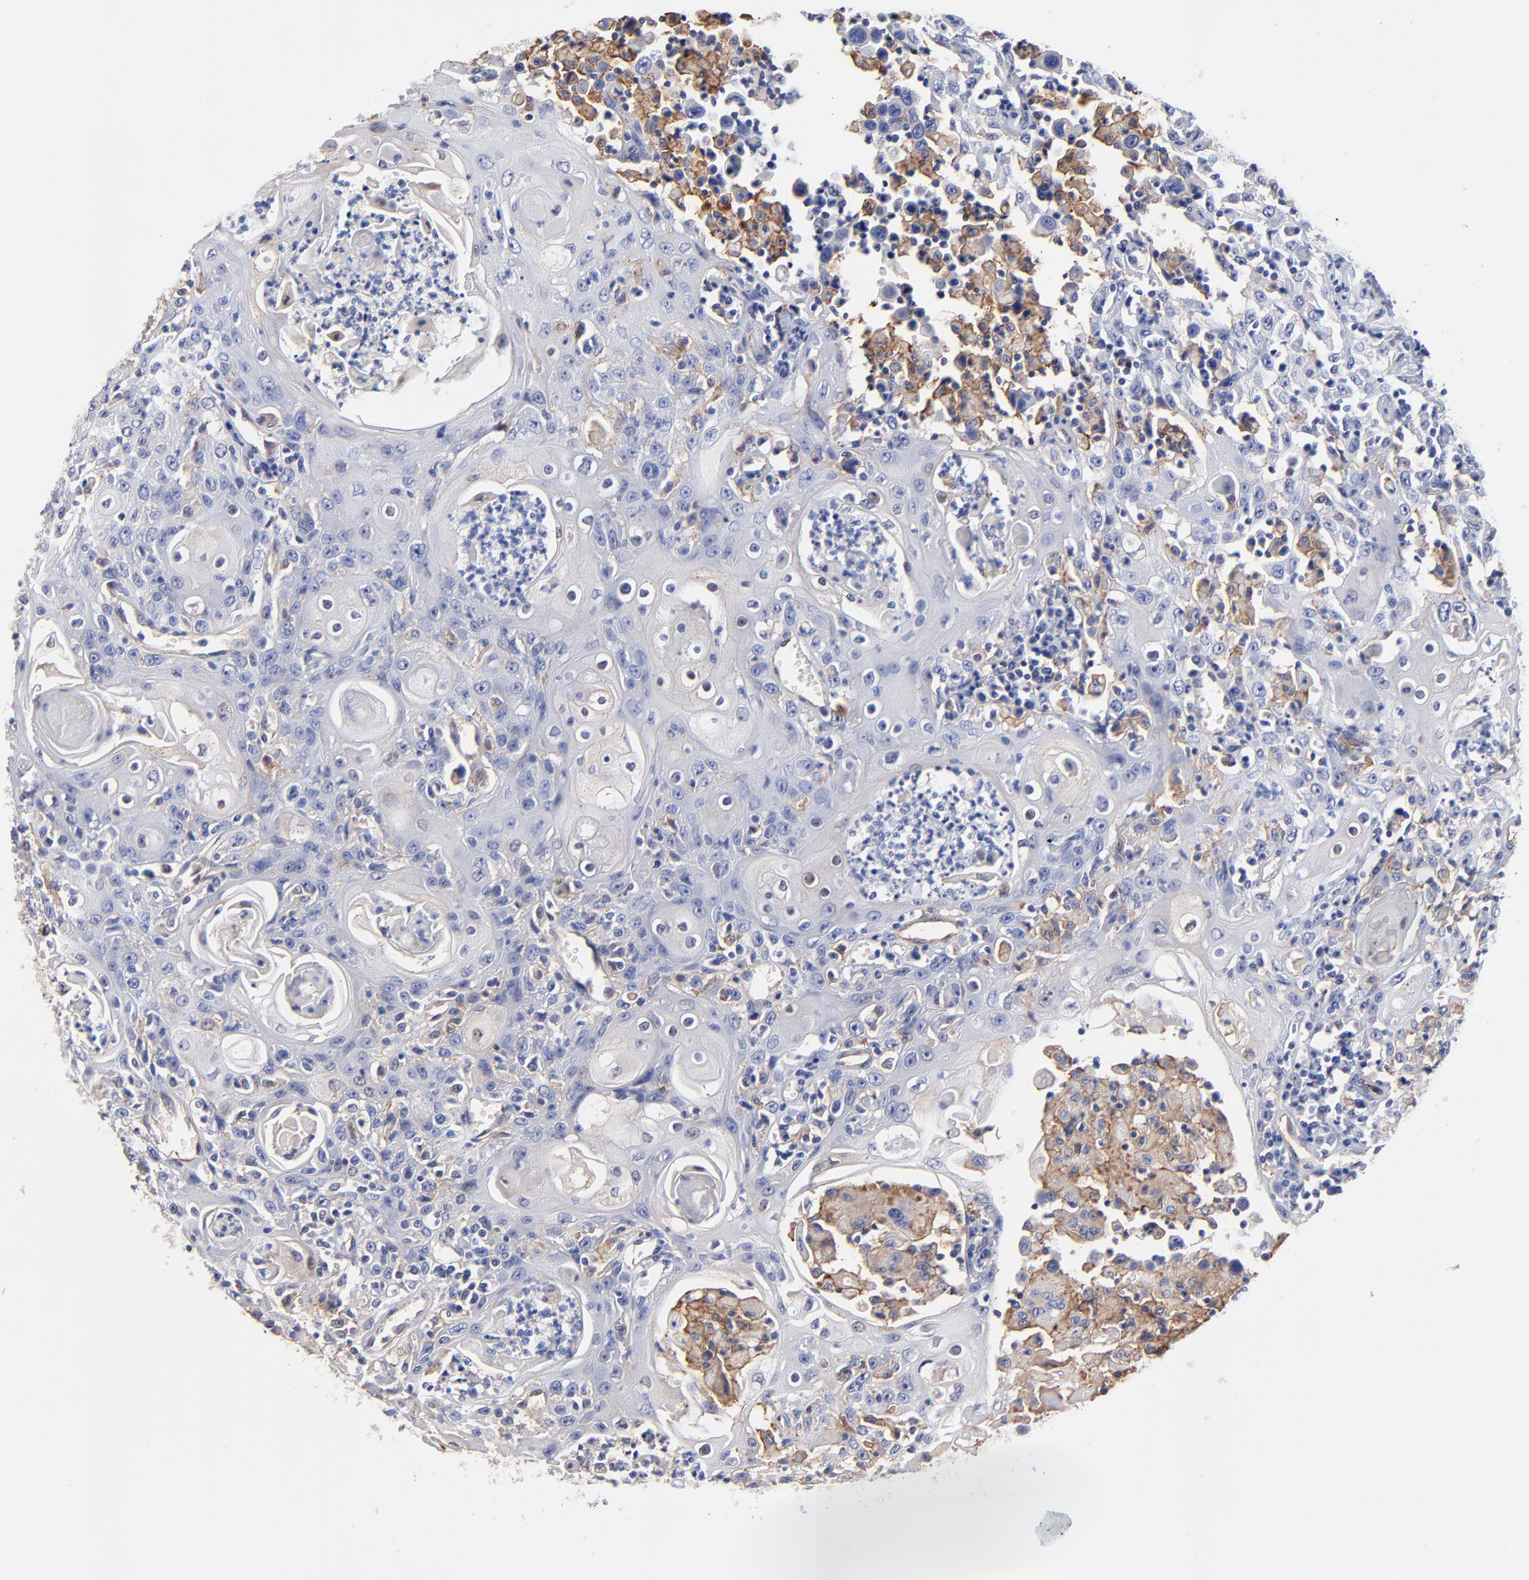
{"staining": {"intensity": "negative", "quantity": "none", "location": "none"}, "tissue": "head and neck cancer", "cell_type": "Tumor cells", "image_type": "cancer", "snomed": [{"axis": "morphology", "description": "Squamous cell carcinoma, NOS"}, {"axis": "topography", "description": "Oral tissue"}, {"axis": "topography", "description": "Head-Neck"}], "caption": "IHC photomicrograph of human head and neck cancer (squamous cell carcinoma) stained for a protein (brown), which demonstrates no expression in tumor cells.", "gene": "SLC44A2", "patient": {"sex": "female", "age": 76}}